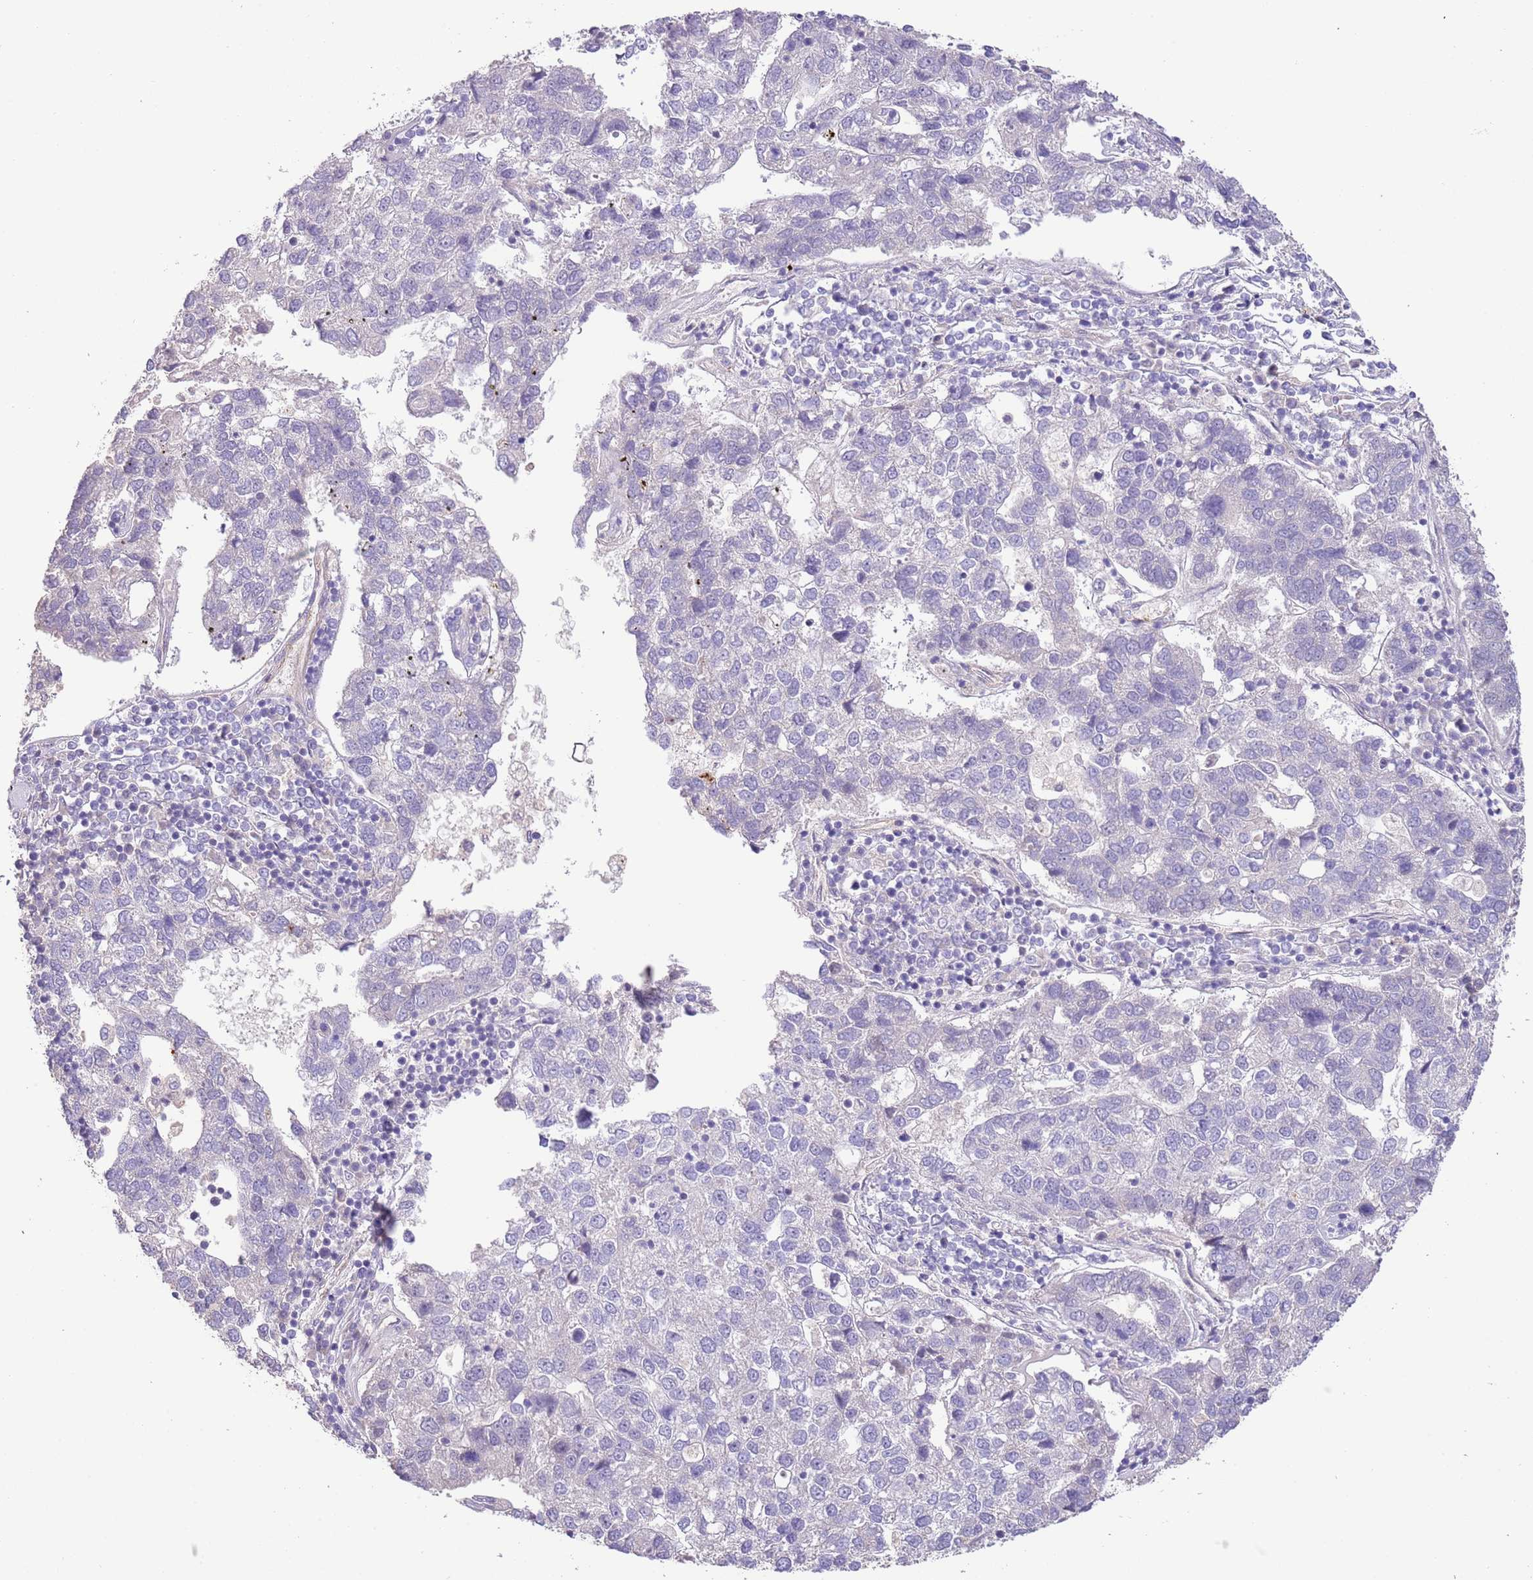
{"staining": {"intensity": "negative", "quantity": "none", "location": "none"}, "tissue": "pancreatic cancer", "cell_type": "Tumor cells", "image_type": "cancer", "snomed": [{"axis": "morphology", "description": "Adenocarcinoma, NOS"}, {"axis": "topography", "description": "Pancreas"}], "caption": "Human pancreatic cancer stained for a protein using immunohistochemistry reveals no staining in tumor cells.", "gene": "ZNF658", "patient": {"sex": "female", "age": 61}}